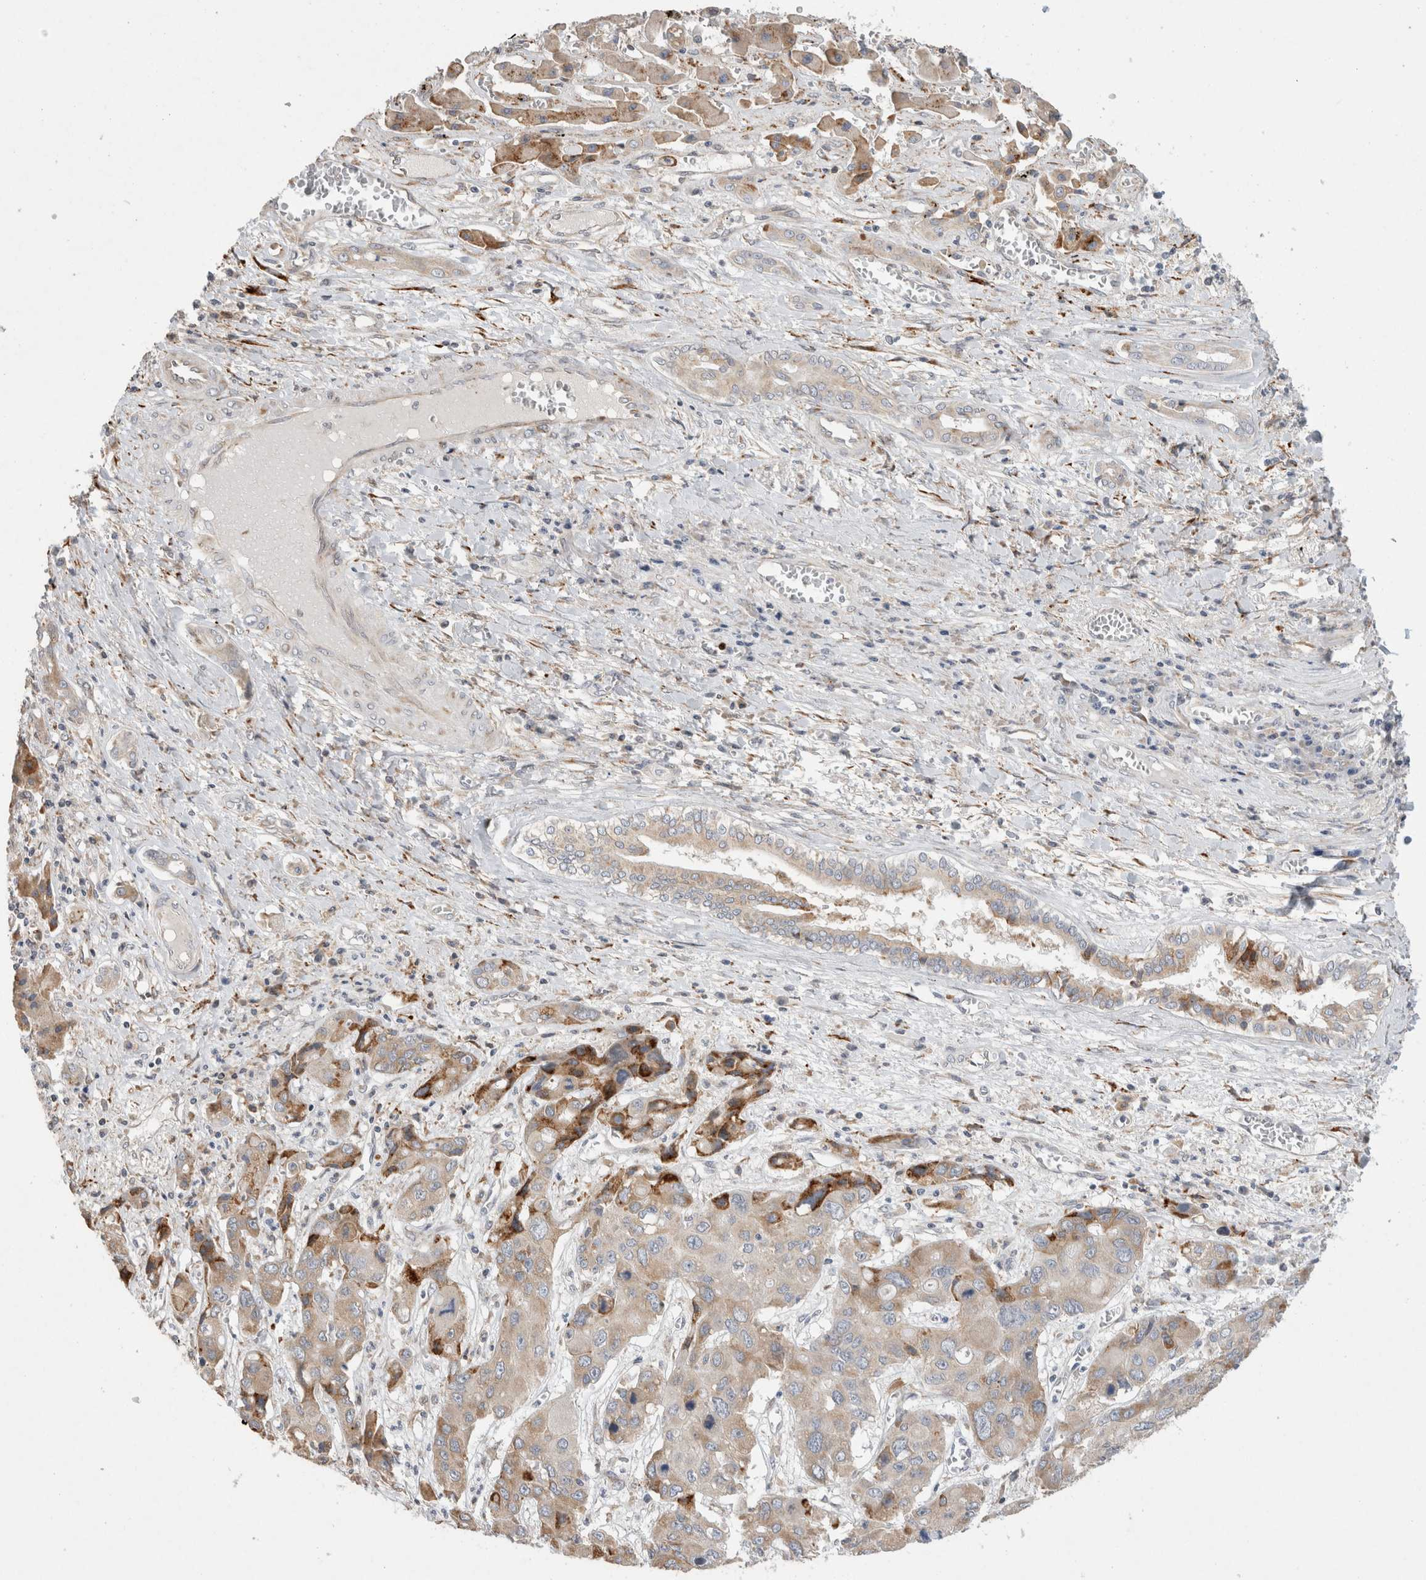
{"staining": {"intensity": "moderate", "quantity": "<25%", "location": "cytoplasmic/membranous"}, "tissue": "liver cancer", "cell_type": "Tumor cells", "image_type": "cancer", "snomed": [{"axis": "morphology", "description": "Cholangiocarcinoma"}, {"axis": "topography", "description": "Liver"}], "caption": "Moderate cytoplasmic/membranous protein staining is appreciated in approximately <25% of tumor cells in liver cholangiocarcinoma.", "gene": "TRMT9B", "patient": {"sex": "male", "age": 67}}